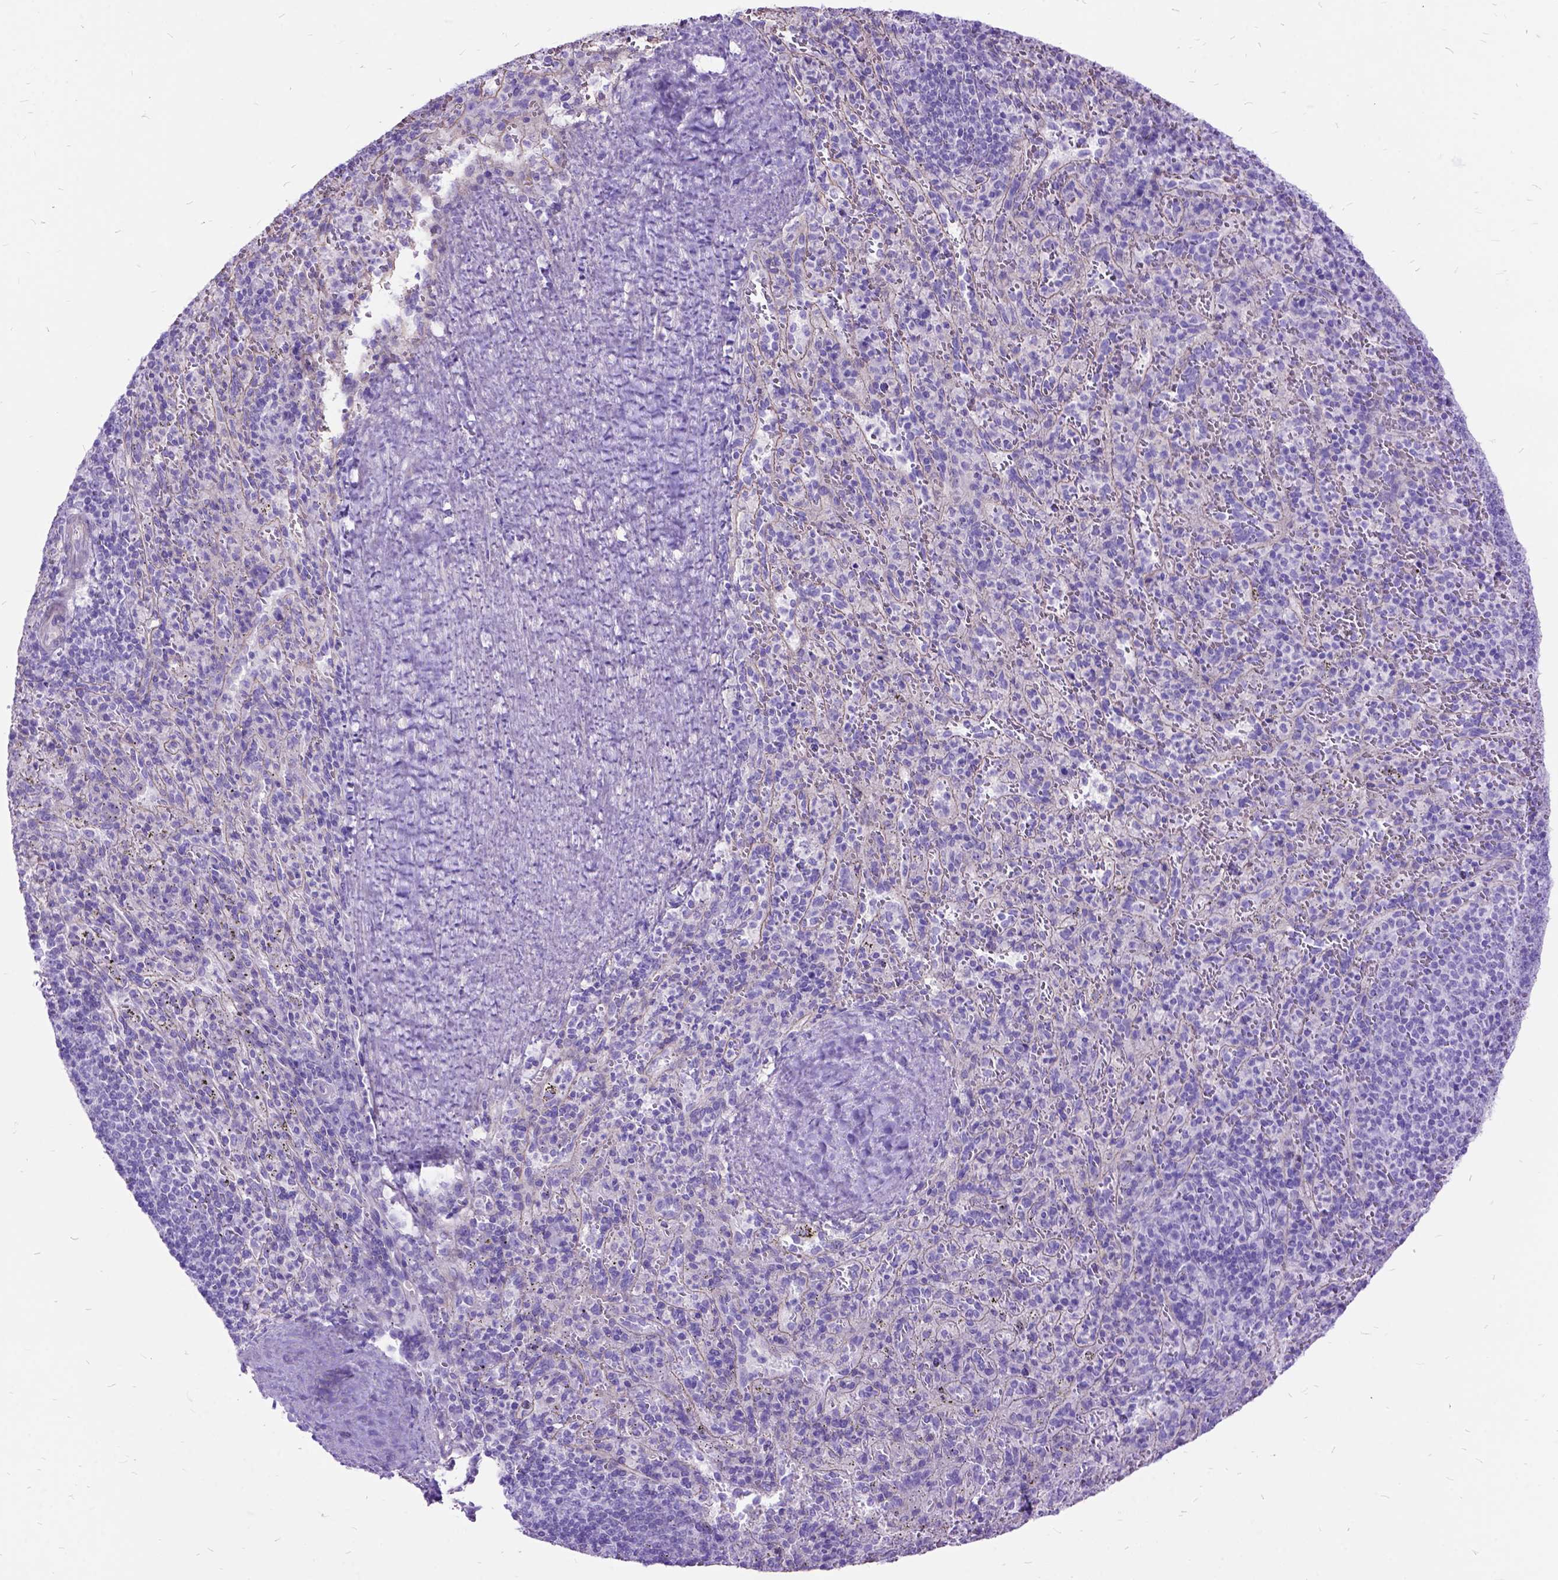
{"staining": {"intensity": "negative", "quantity": "none", "location": "none"}, "tissue": "spleen", "cell_type": "Cells in red pulp", "image_type": "normal", "snomed": [{"axis": "morphology", "description": "Normal tissue, NOS"}, {"axis": "topography", "description": "Spleen"}], "caption": "Spleen was stained to show a protein in brown. There is no significant expression in cells in red pulp. (Brightfield microscopy of DAB (3,3'-diaminobenzidine) IHC at high magnification).", "gene": "ARL9", "patient": {"sex": "male", "age": 57}}